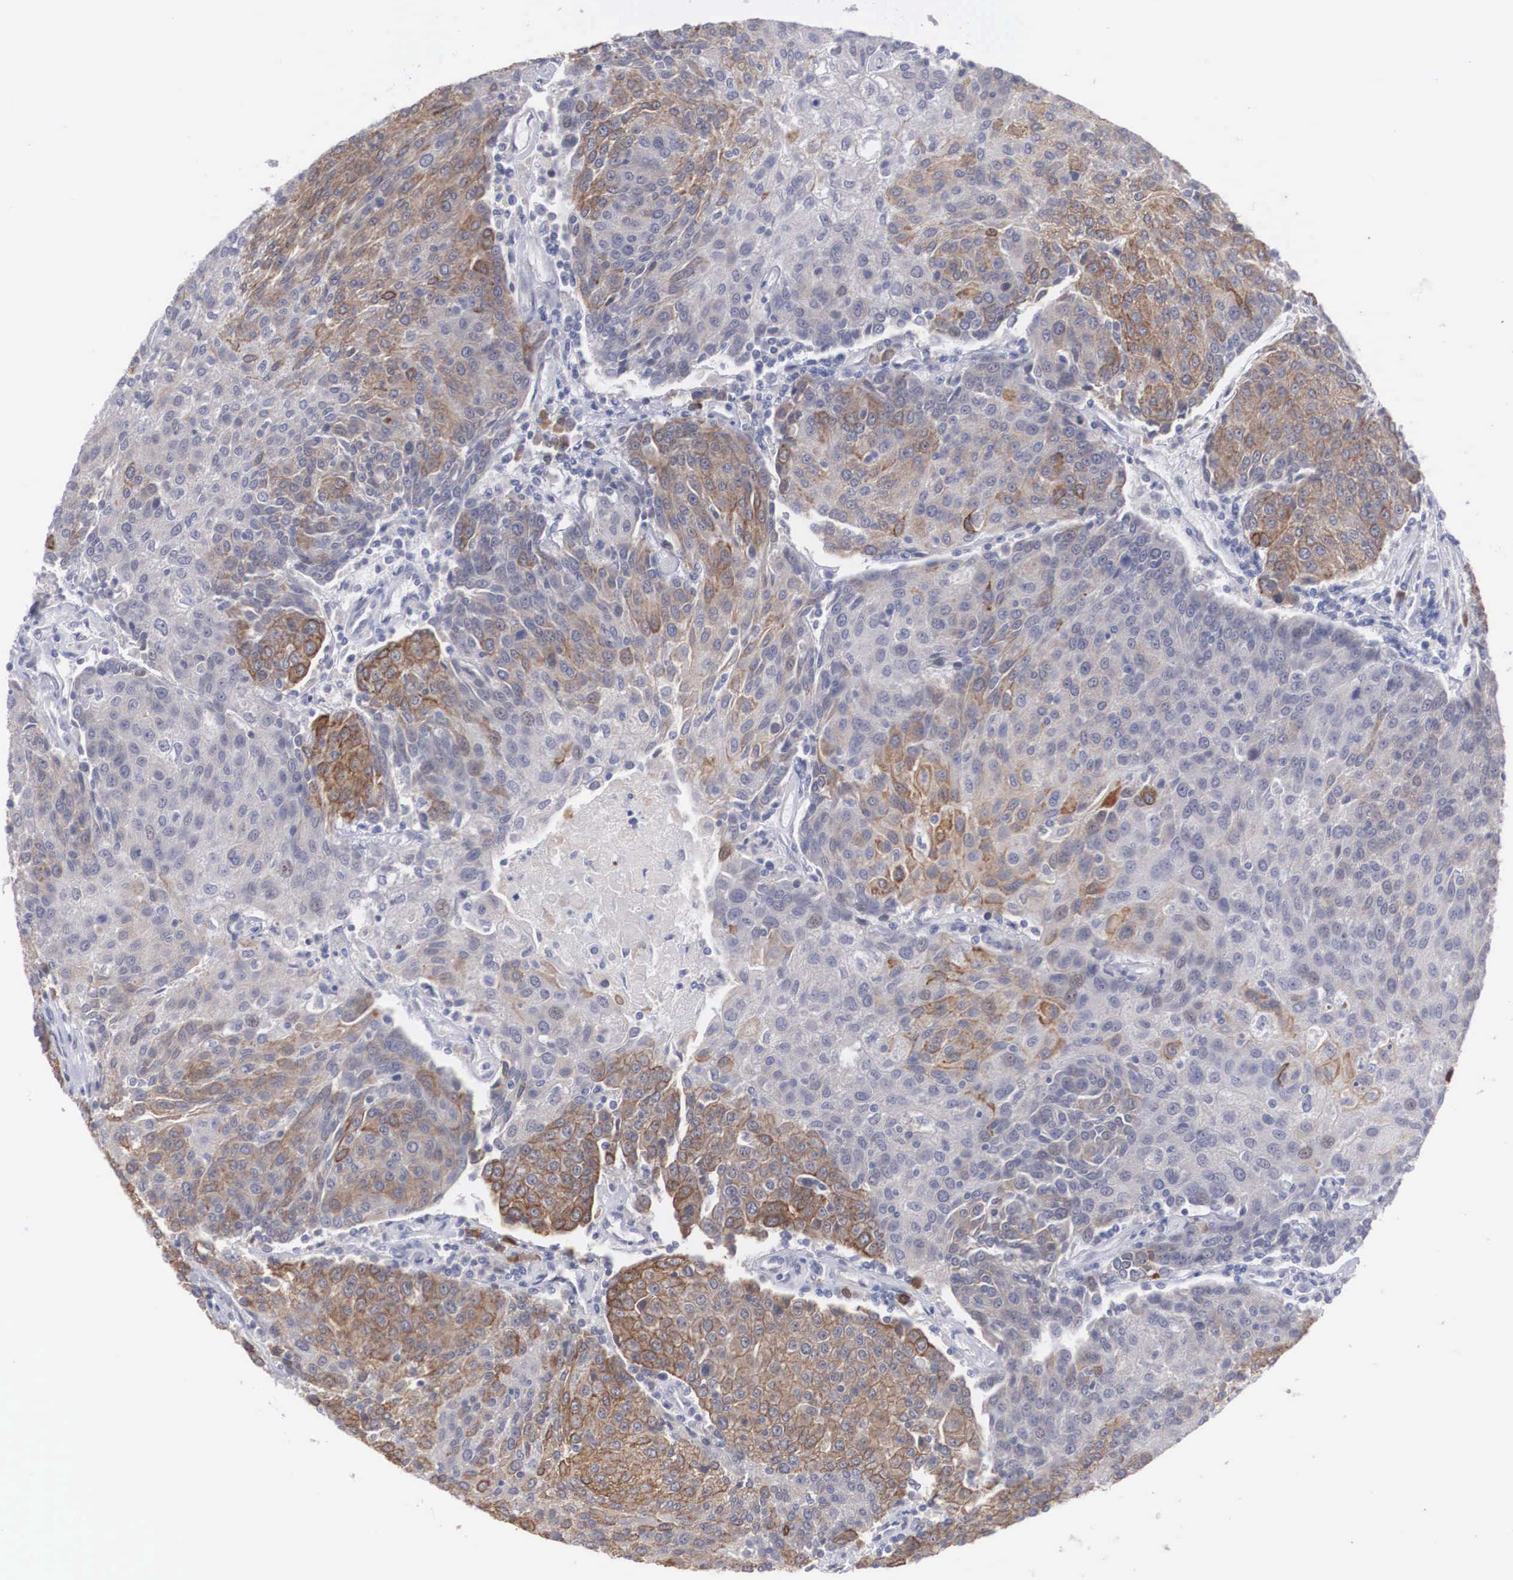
{"staining": {"intensity": "moderate", "quantity": "25%-75%", "location": "cytoplasmic/membranous"}, "tissue": "urothelial cancer", "cell_type": "Tumor cells", "image_type": "cancer", "snomed": [{"axis": "morphology", "description": "Urothelial carcinoma, High grade"}, {"axis": "topography", "description": "Urinary bladder"}], "caption": "Urothelial carcinoma (high-grade) stained with a protein marker displays moderate staining in tumor cells.", "gene": "WDR89", "patient": {"sex": "female", "age": 85}}